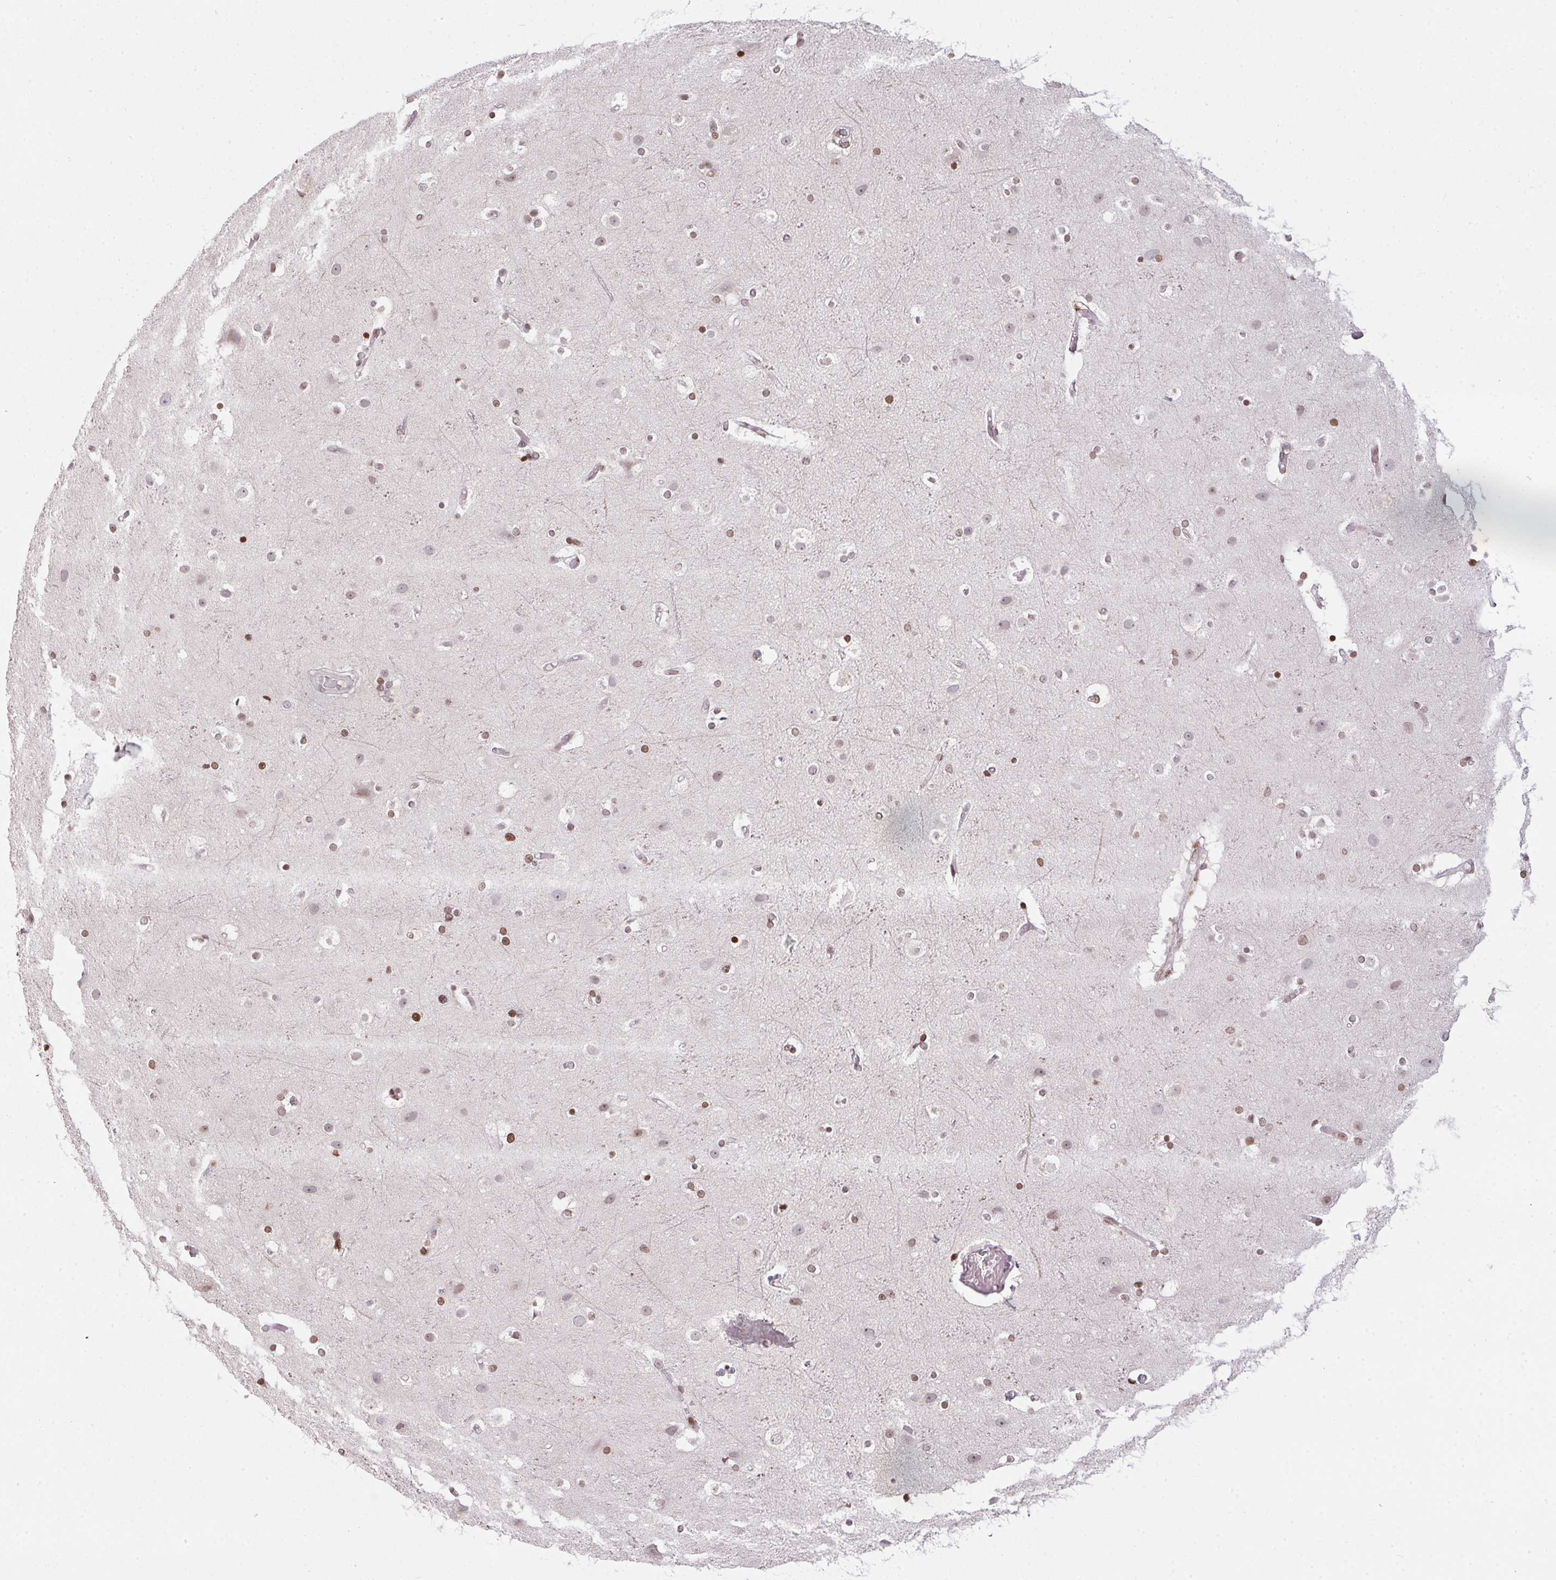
{"staining": {"intensity": "moderate", "quantity": "25%-75%", "location": "nuclear"}, "tissue": "cerebral cortex", "cell_type": "Endothelial cells", "image_type": "normal", "snomed": [{"axis": "morphology", "description": "Normal tissue, NOS"}, {"axis": "topography", "description": "Cerebral cortex"}], "caption": "Approximately 25%-75% of endothelial cells in unremarkable cerebral cortex demonstrate moderate nuclear protein positivity as visualized by brown immunohistochemical staining.", "gene": "RNF181", "patient": {"sex": "female", "age": 52}}